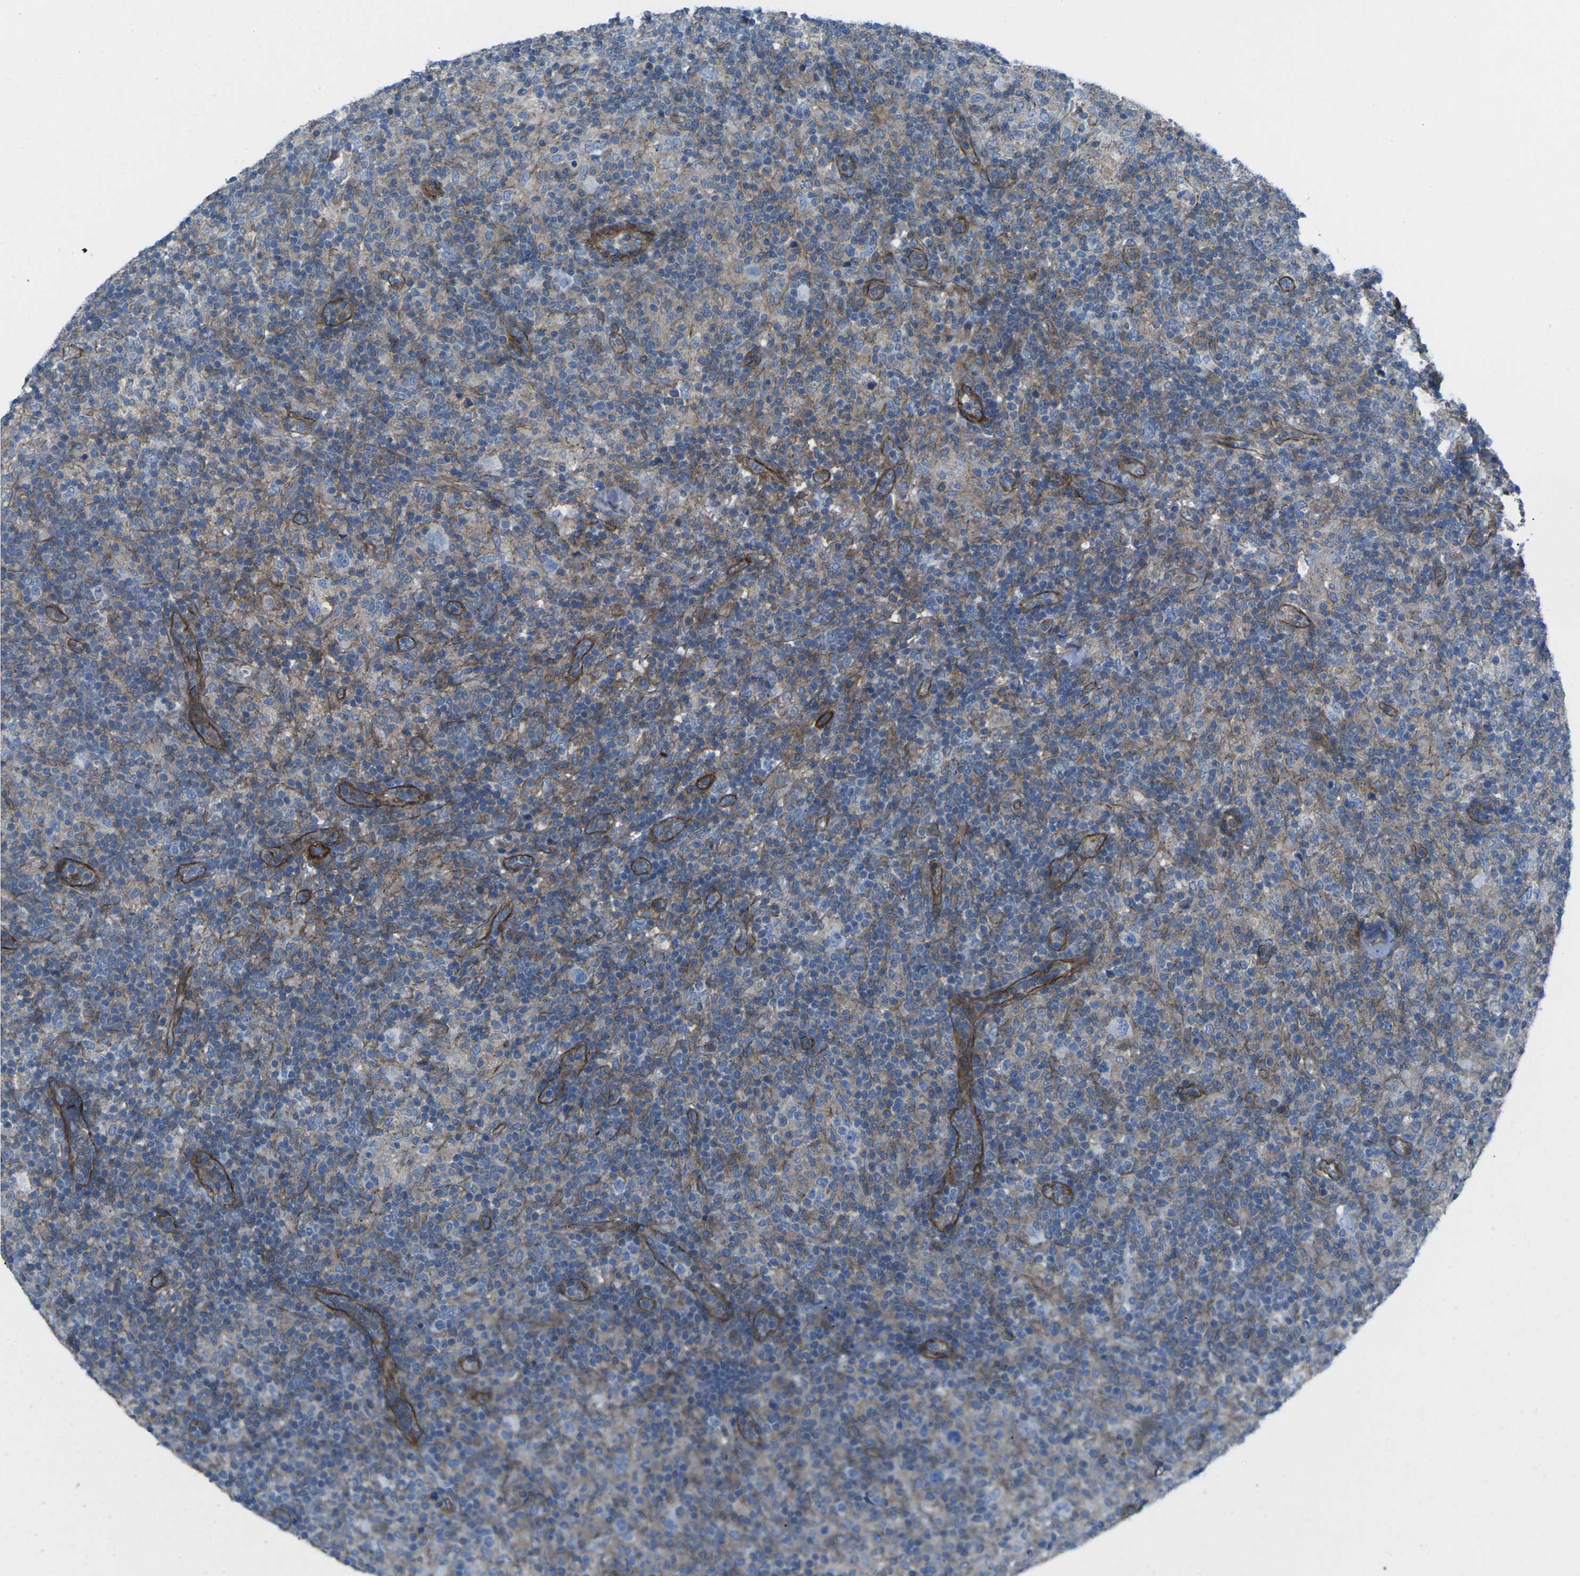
{"staining": {"intensity": "weak", "quantity": "<25%", "location": "cytoplasmic/membranous"}, "tissue": "lymphoma", "cell_type": "Tumor cells", "image_type": "cancer", "snomed": [{"axis": "morphology", "description": "Hodgkin's disease, NOS"}, {"axis": "topography", "description": "Lymph node"}], "caption": "Lymphoma was stained to show a protein in brown. There is no significant staining in tumor cells.", "gene": "UTRN", "patient": {"sex": "male", "age": 70}}